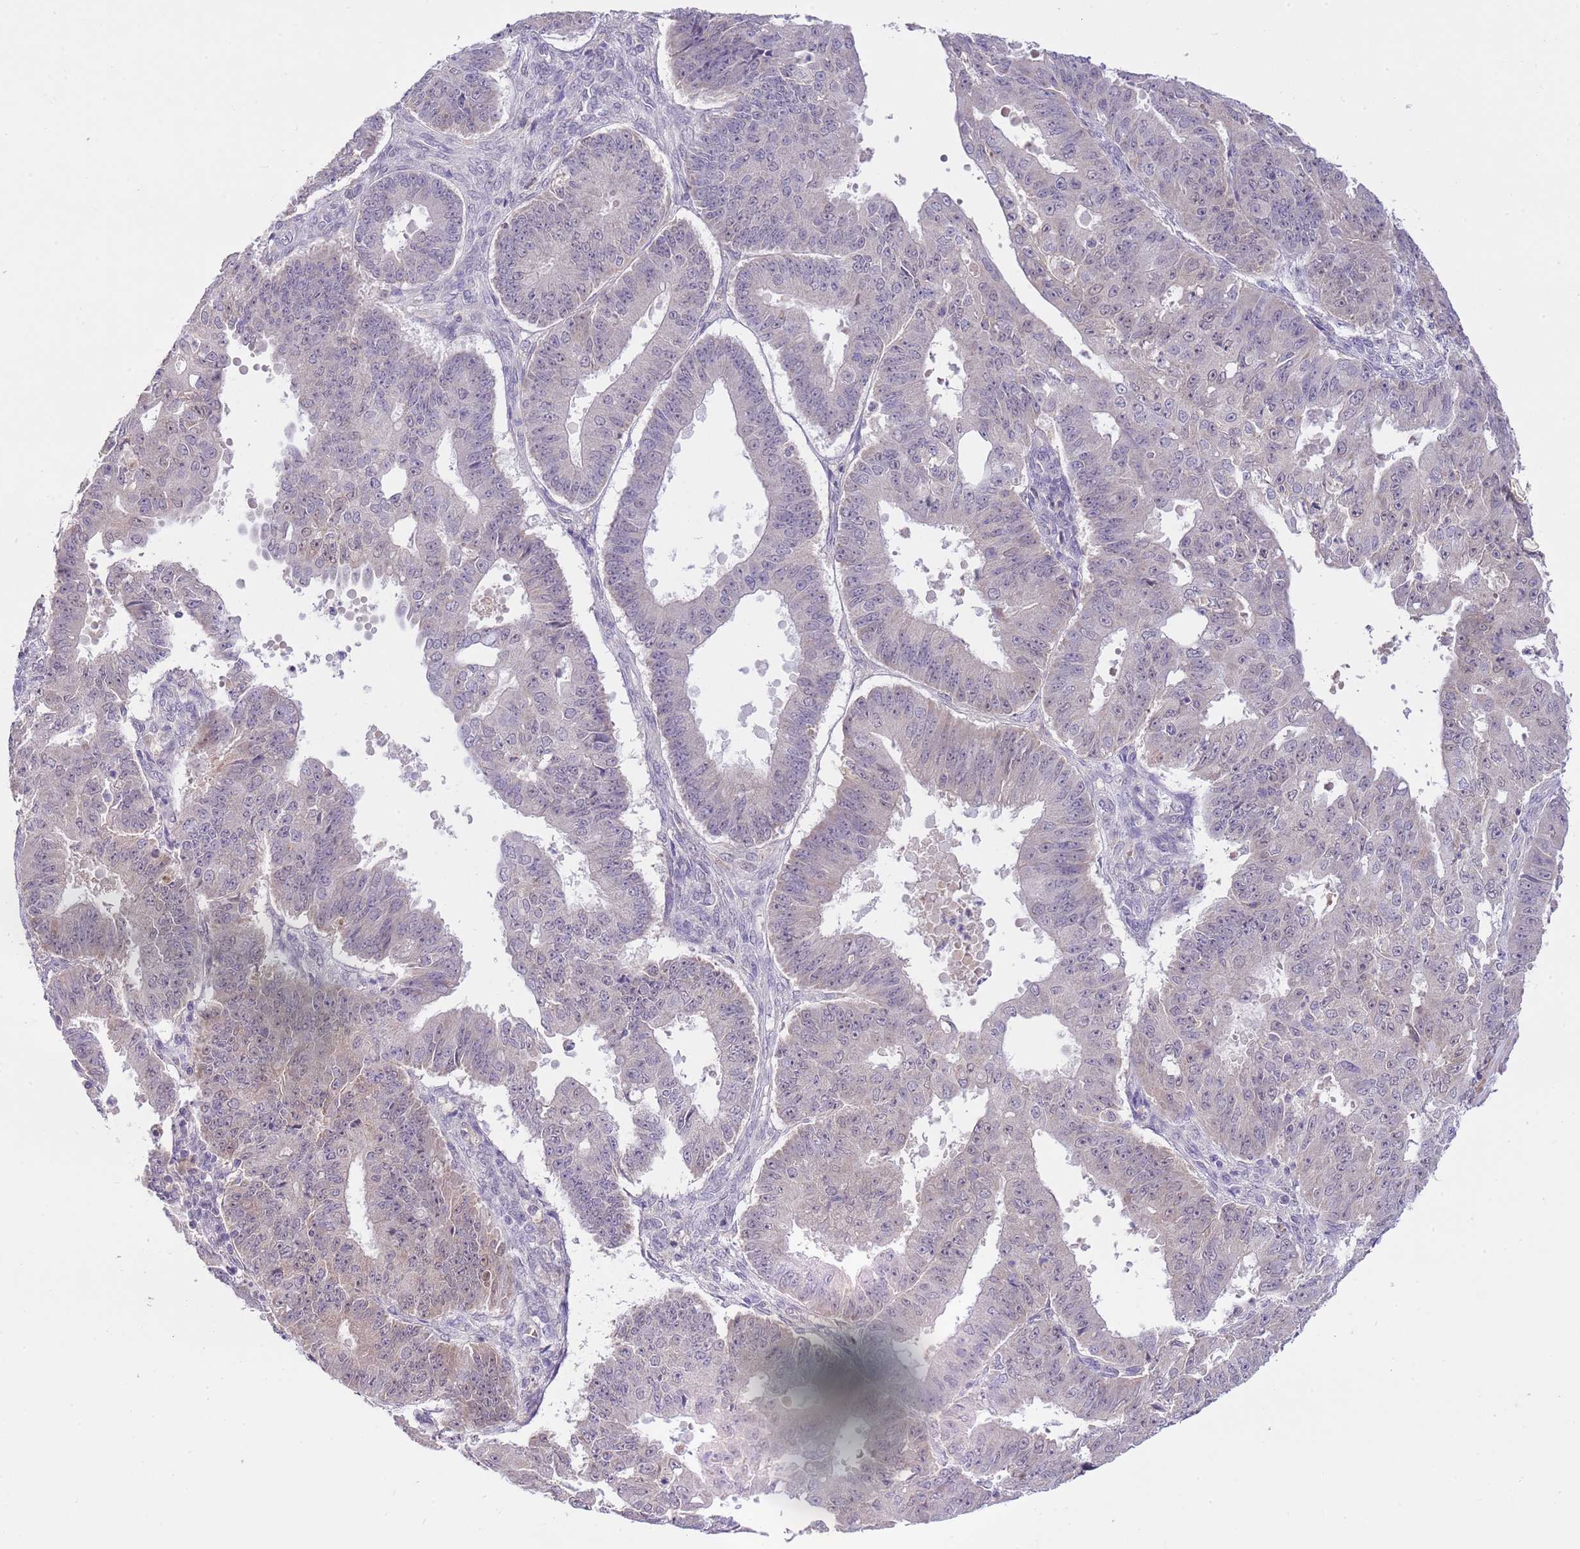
{"staining": {"intensity": "negative", "quantity": "none", "location": "none"}, "tissue": "ovarian cancer", "cell_type": "Tumor cells", "image_type": "cancer", "snomed": [{"axis": "morphology", "description": "Carcinoma, endometroid"}, {"axis": "topography", "description": "Appendix"}, {"axis": "topography", "description": "Ovary"}], "caption": "IHC image of ovarian cancer stained for a protein (brown), which shows no positivity in tumor cells.", "gene": "GALK2", "patient": {"sex": "female", "age": 42}}